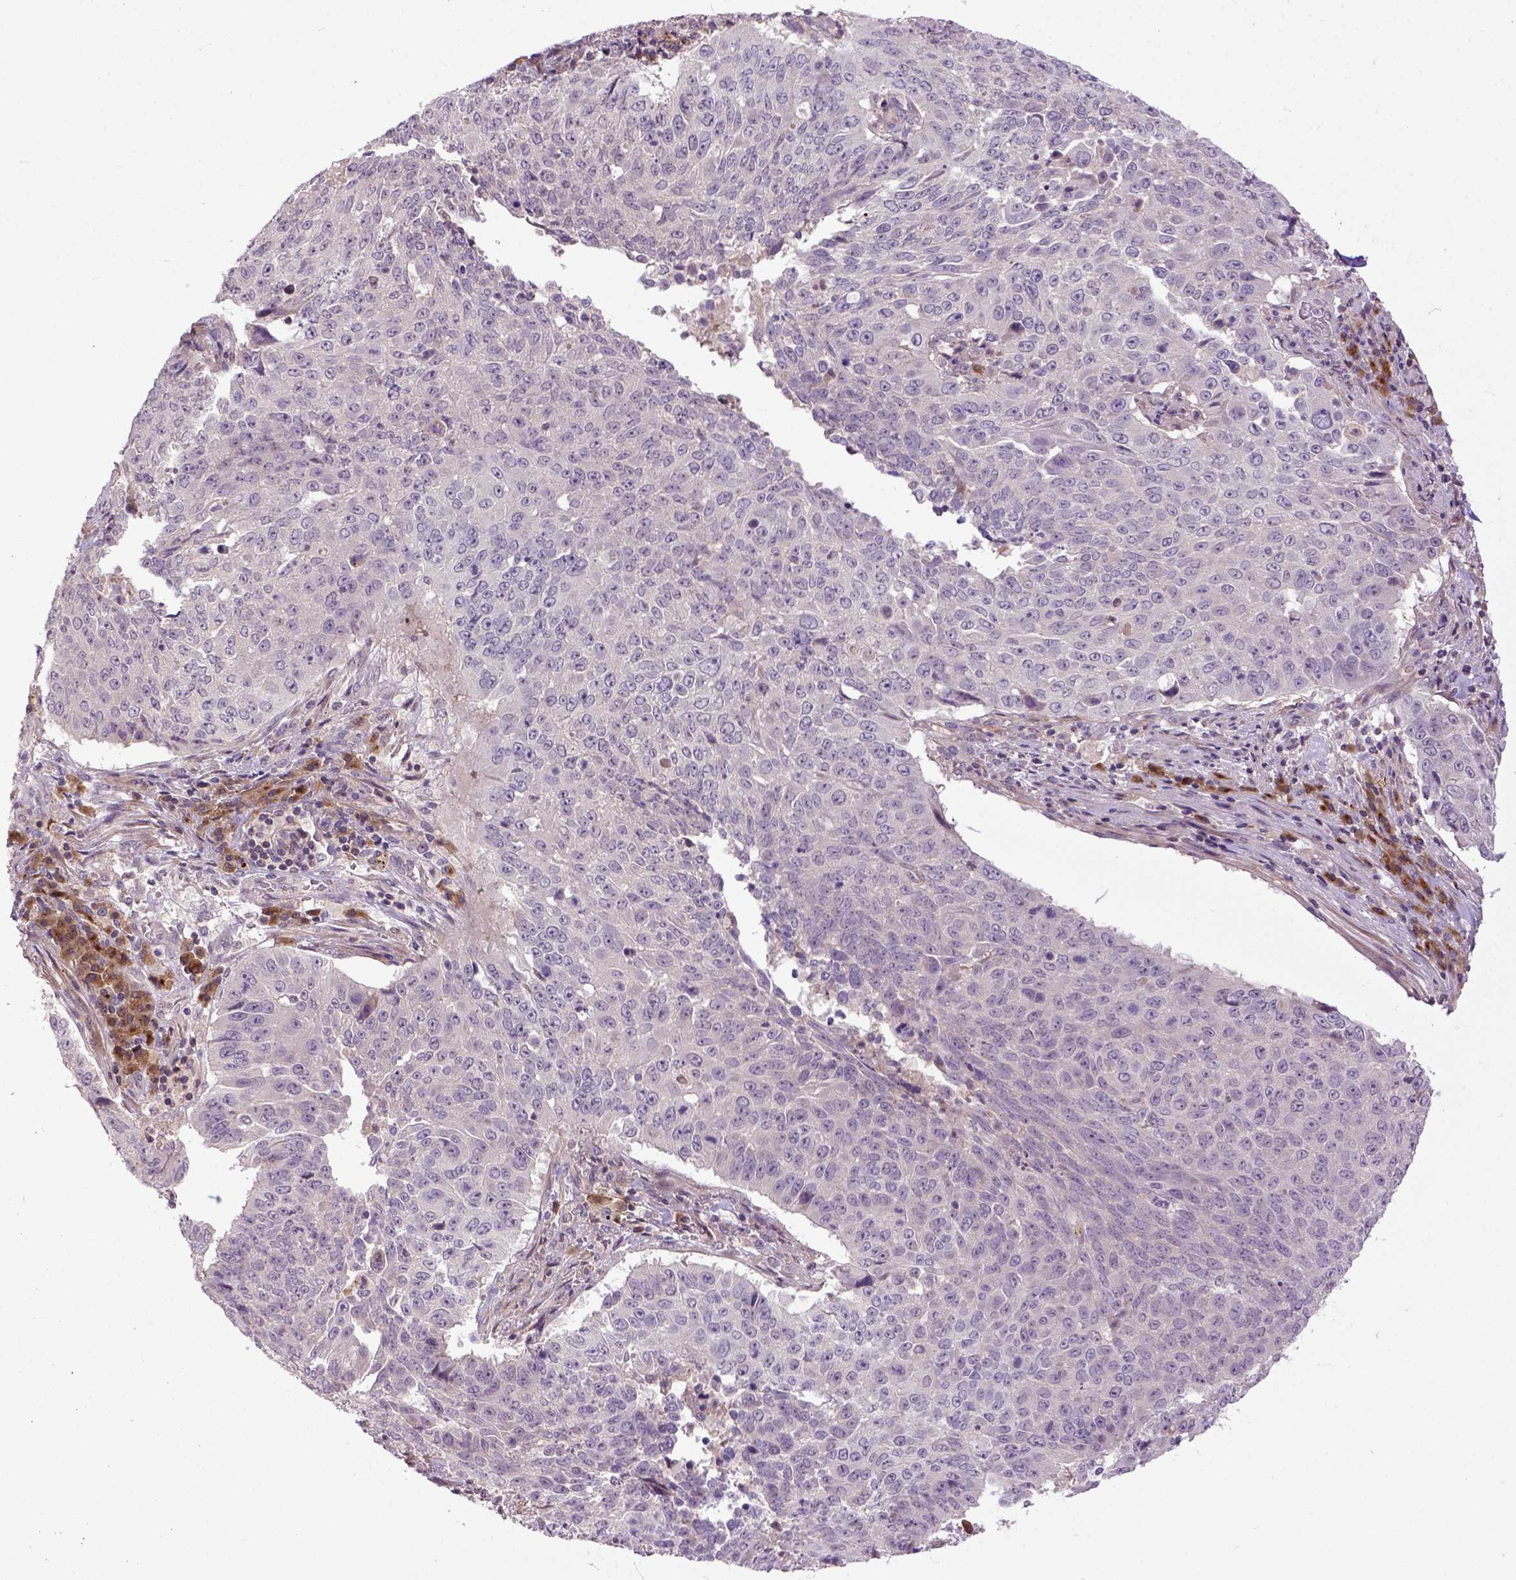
{"staining": {"intensity": "negative", "quantity": "none", "location": "none"}, "tissue": "lung cancer", "cell_type": "Tumor cells", "image_type": "cancer", "snomed": [{"axis": "morphology", "description": "Normal tissue, NOS"}, {"axis": "morphology", "description": "Squamous cell carcinoma, NOS"}, {"axis": "topography", "description": "Bronchus"}, {"axis": "topography", "description": "Lung"}], "caption": "Immunohistochemistry (IHC) photomicrograph of neoplastic tissue: human squamous cell carcinoma (lung) stained with DAB (3,3'-diaminobenzidine) displays no significant protein expression in tumor cells.", "gene": "CPNE1", "patient": {"sex": "male", "age": 64}}